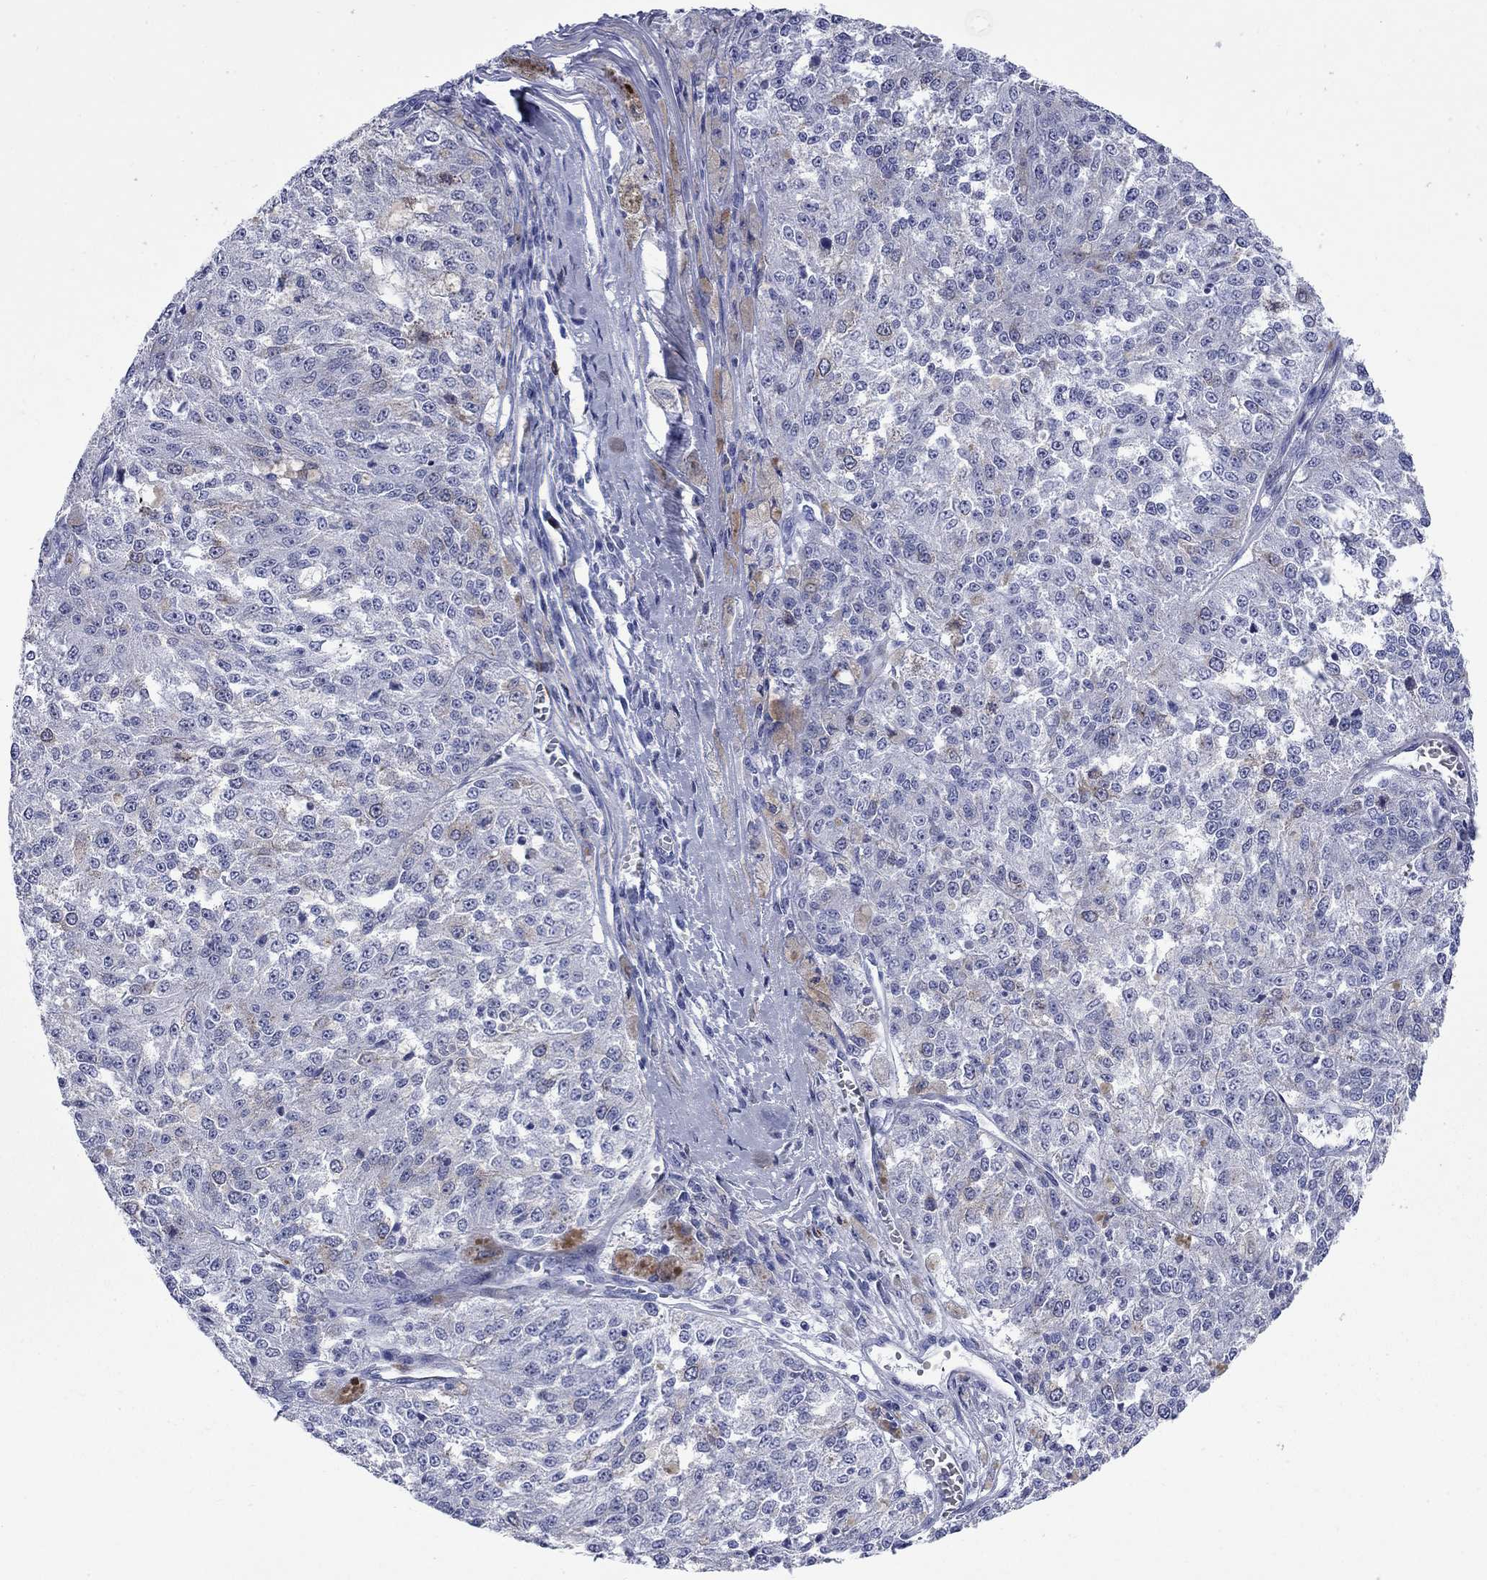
{"staining": {"intensity": "negative", "quantity": "none", "location": "none"}, "tissue": "melanoma", "cell_type": "Tumor cells", "image_type": "cancer", "snomed": [{"axis": "morphology", "description": "Malignant melanoma, Metastatic site"}, {"axis": "topography", "description": "Lymph node"}], "caption": "The histopathology image exhibits no significant staining in tumor cells of malignant melanoma (metastatic site).", "gene": "TACC3", "patient": {"sex": "female", "age": 64}}